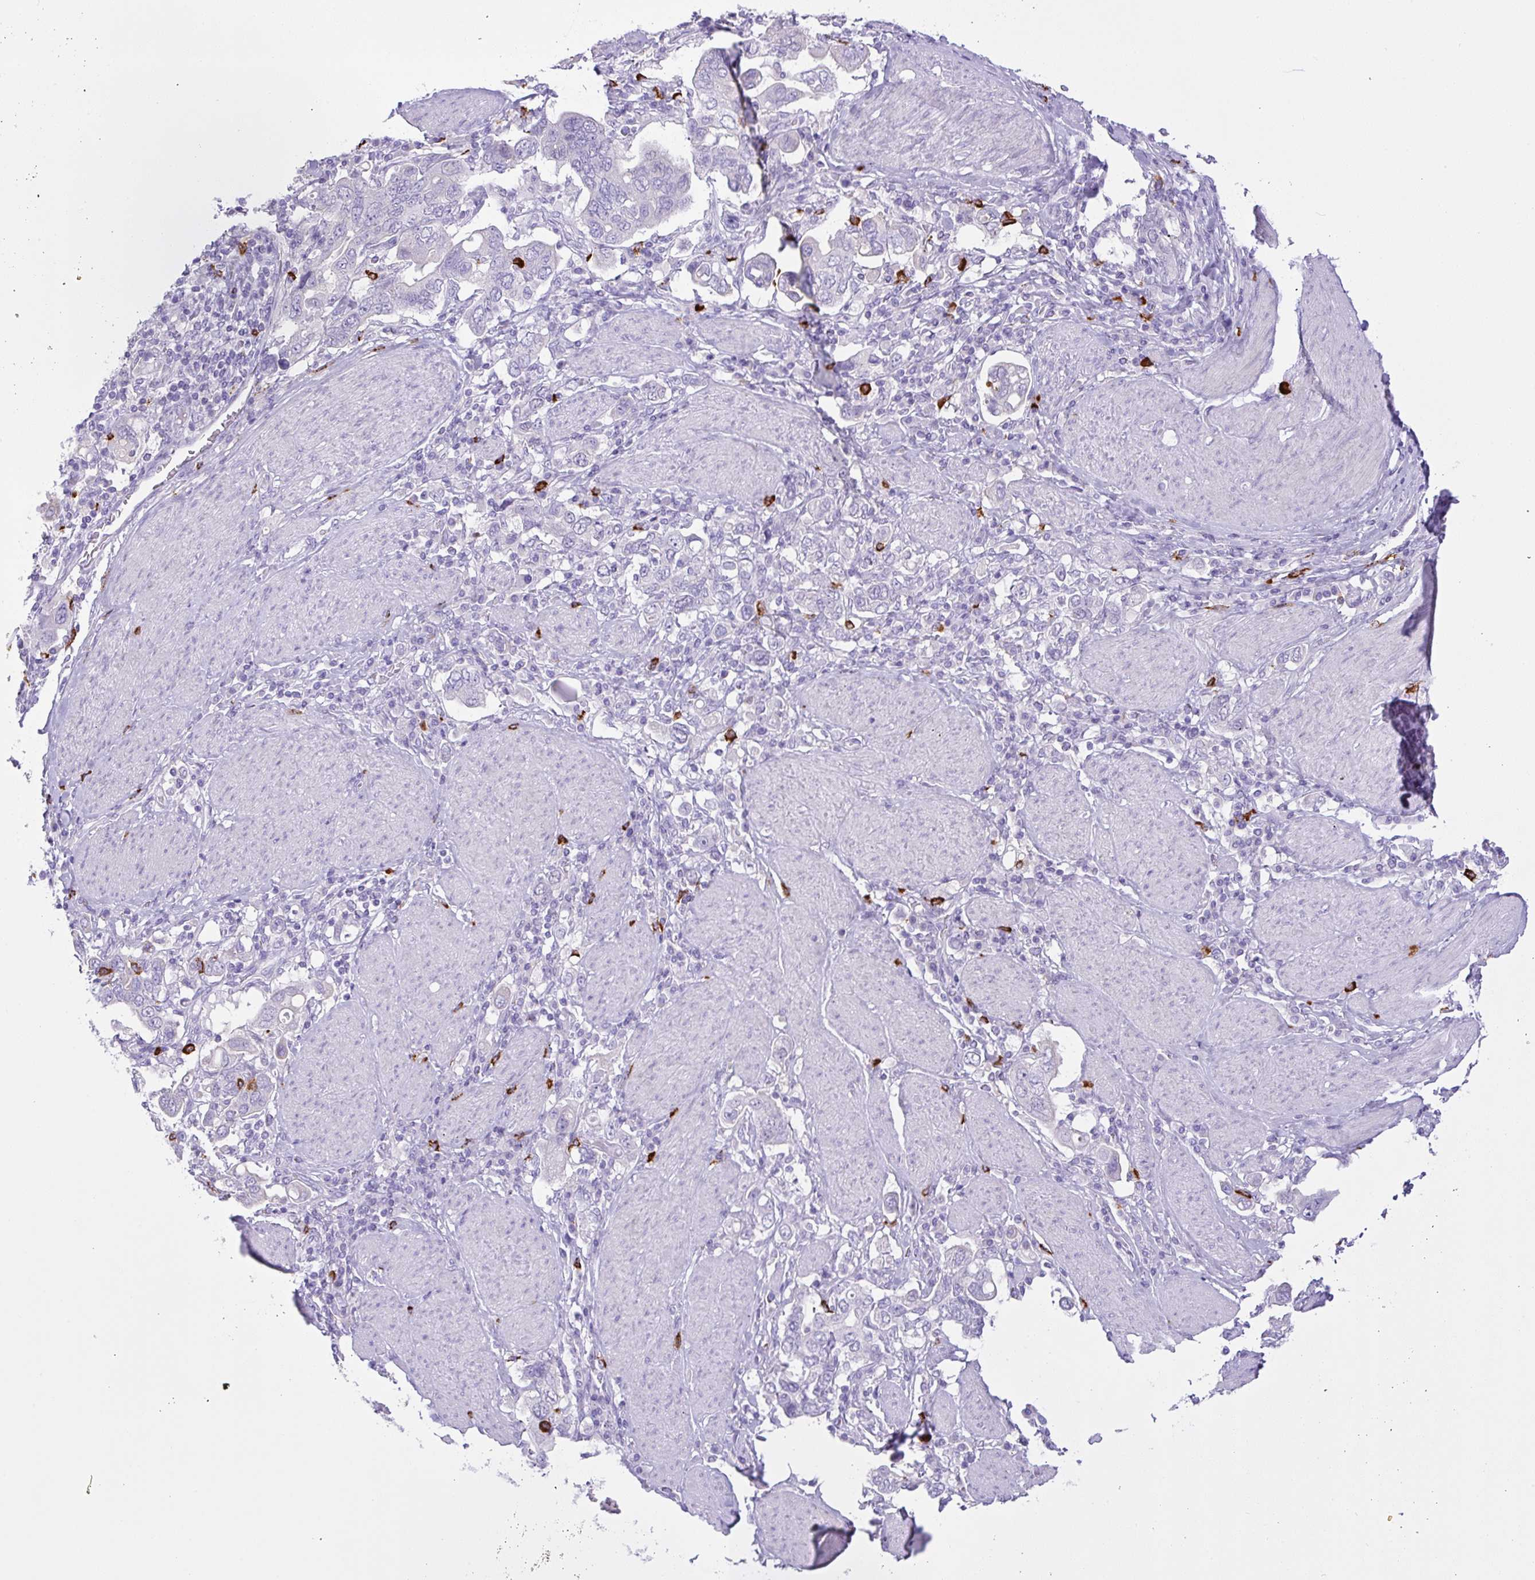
{"staining": {"intensity": "negative", "quantity": "none", "location": "none"}, "tissue": "stomach cancer", "cell_type": "Tumor cells", "image_type": "cancer", "snomed": [{"axis": "morphology", "description": "Adenocarcinoma, NOS"}, {"axis": "topography", "description": "Stomach, upper"}], "caption": "This histopathology image is of stomach cancer stained with immunohistochemistry to label a protein in brown with the nuclei are counter-stained blue. There is no staining in tumor cells.", "gene": "CST11", "patient": {"sex": "male", "age": 62}}